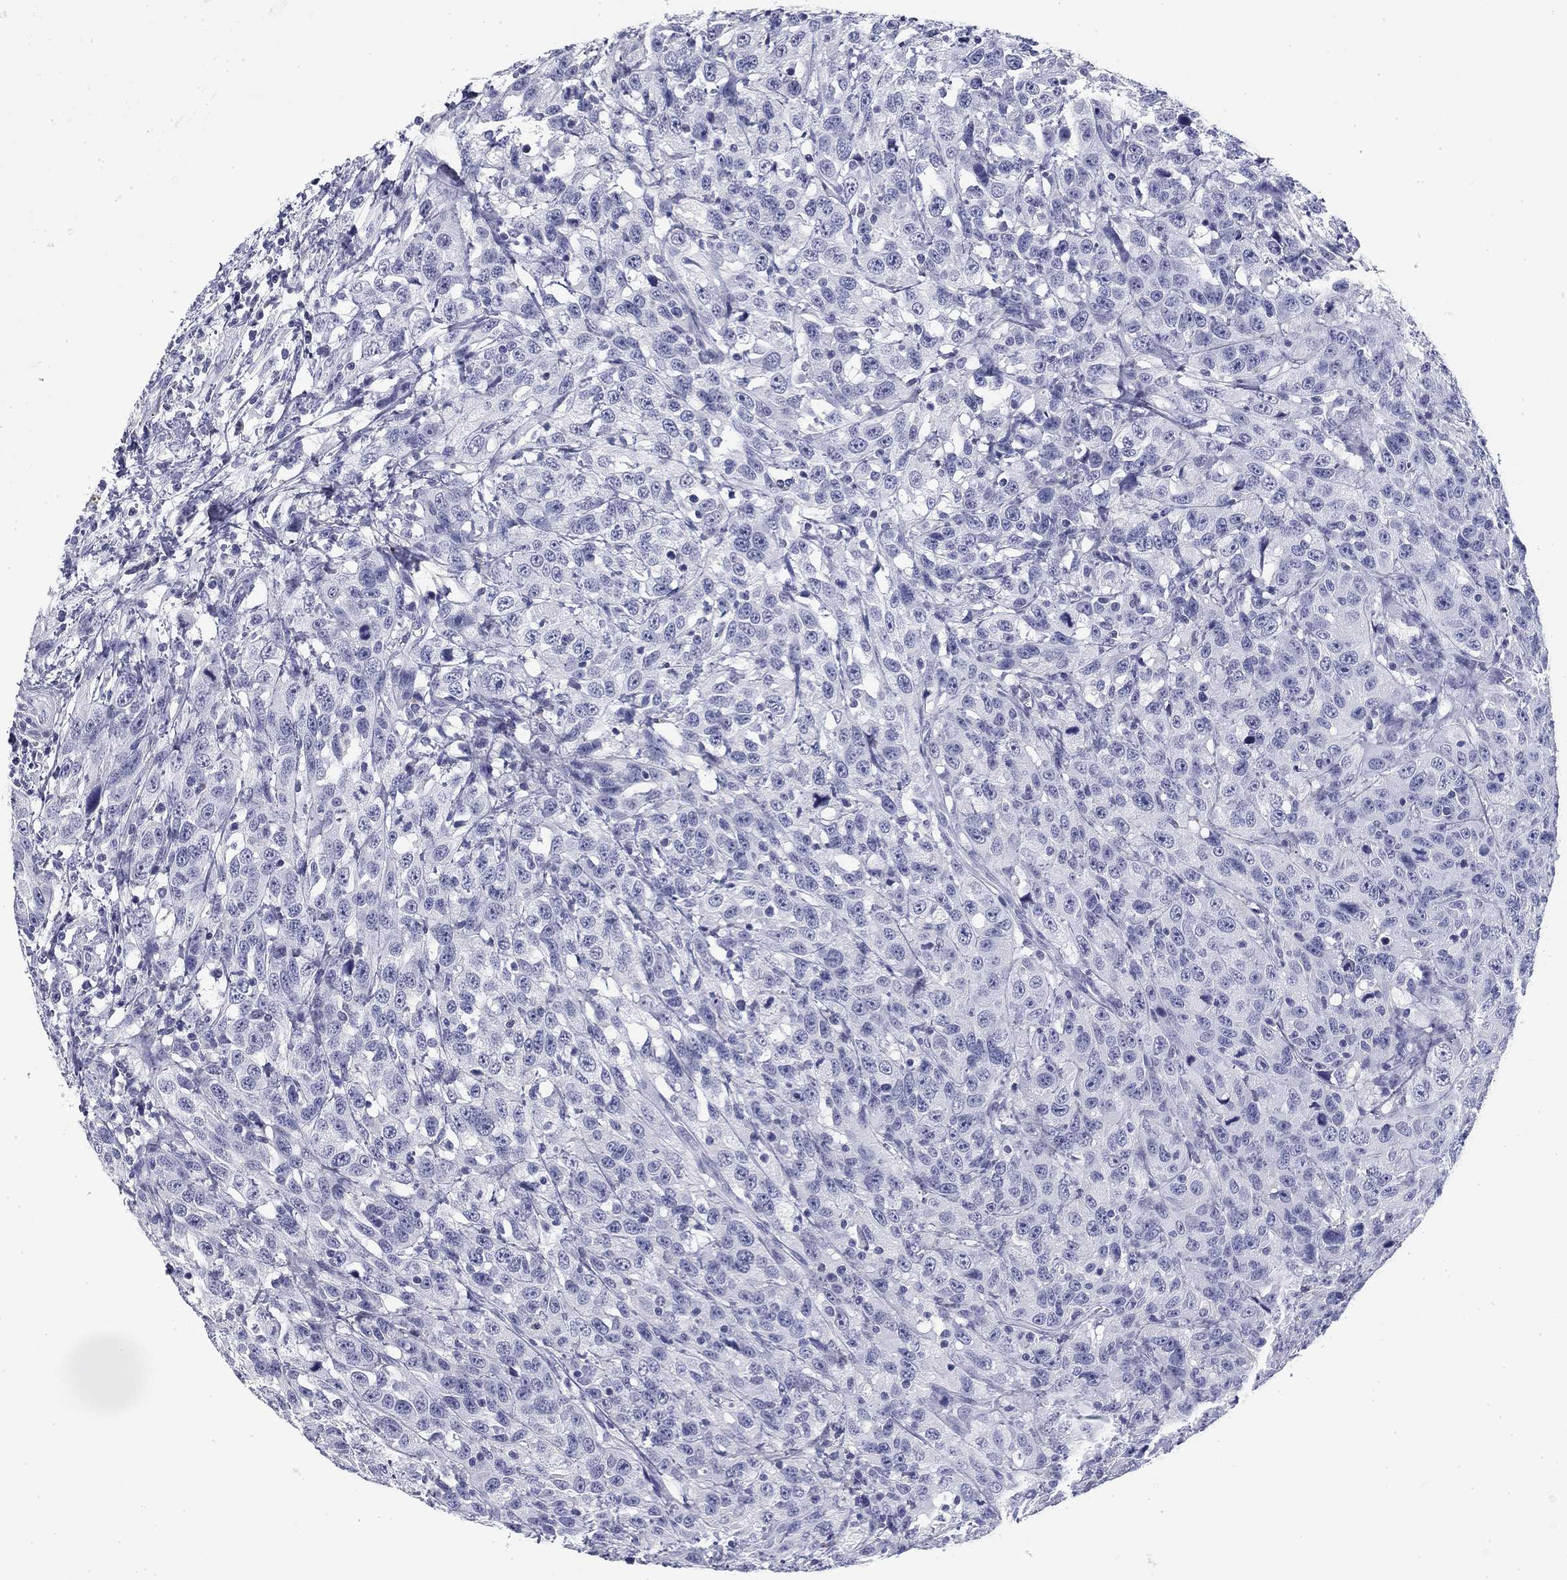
{"staining": {"intensity": "negative", "quantity": "none", "location": "none"}, "tissue": "urothelial cancer", "cell_type": "Tumor cells", "image_type": "cancer", "snomed": [{"axis": "morphology", "description": "Urothelial carcinoma, NOS"}, {"axis": "morphology", "description": "Urothelial carcinoma, High grade"}, {"axis": "topography", "description": "Urinary bladder"}], "caption": "Immunohistochemistry (IHC) of human urothelial cancer demonstrates no staining in tumor cells.", "gene": "CD79B", "patient": {"sex": "female", "age": 73}}